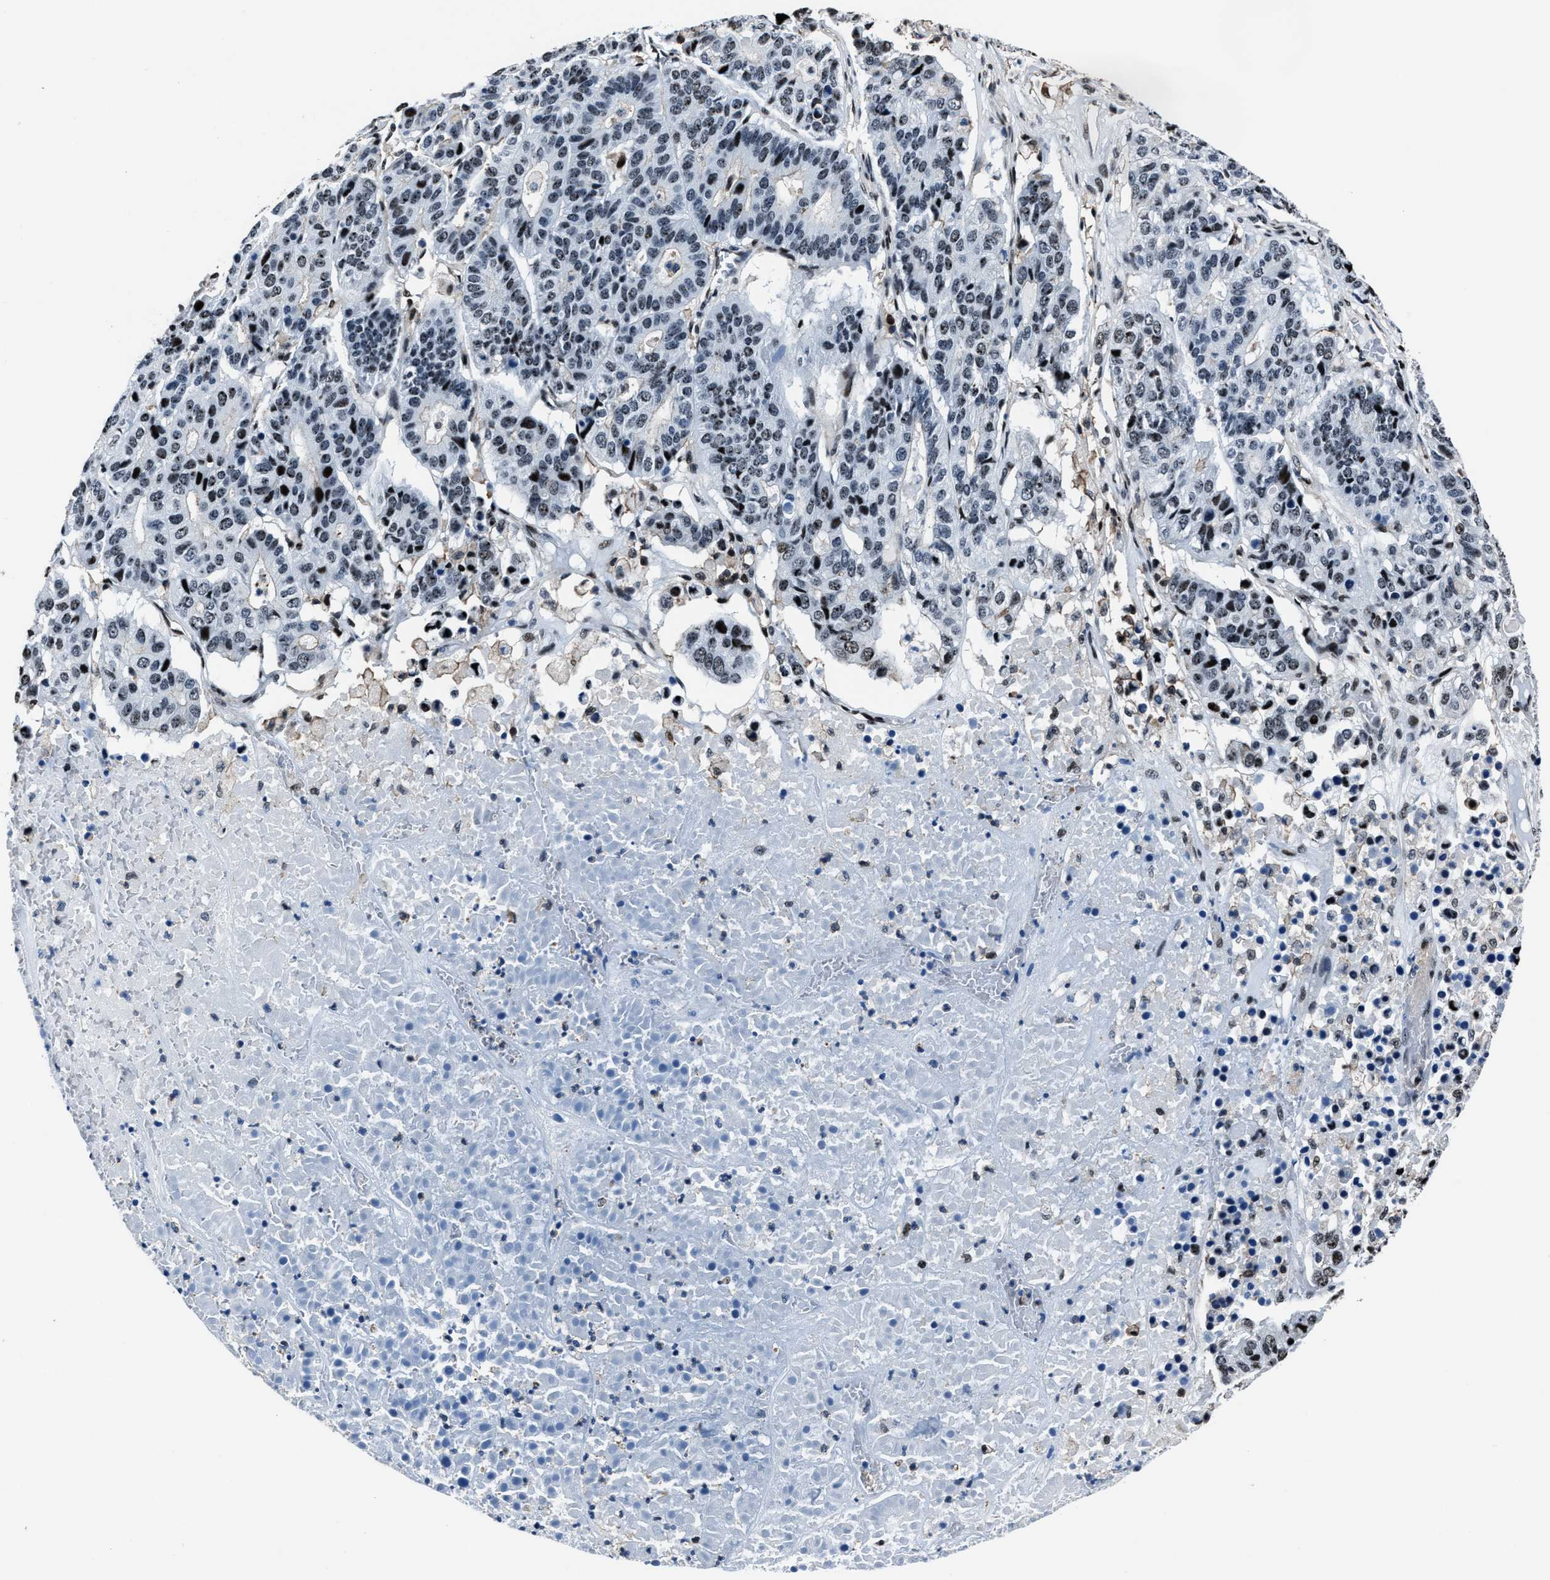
{"staining": {"intensity": "weak", "quantity": "<25%", "location": "nuclear"}, "tissue": "pancreatic cancer", "cell_type": "Tumor cells", "image_type": "cancer", "snomed": [{"axis": "morphology", "description": "Adenocarcinoma, NOS"}, {"axis": "topography", "description": "Pancreas"}], "caption": "Tumor cells are negative for protein expression in human pancreatic cancer (adenocarcinoma). The staining was performed using DAB (3,3'-diaminobenzidine) to visualize the protein expression in brown, while the nuclei were stained in blue with hematoxylin (Magnification: 20x).", "gene": "PPIE", "patient": {"sex": "male", "age": 50}}